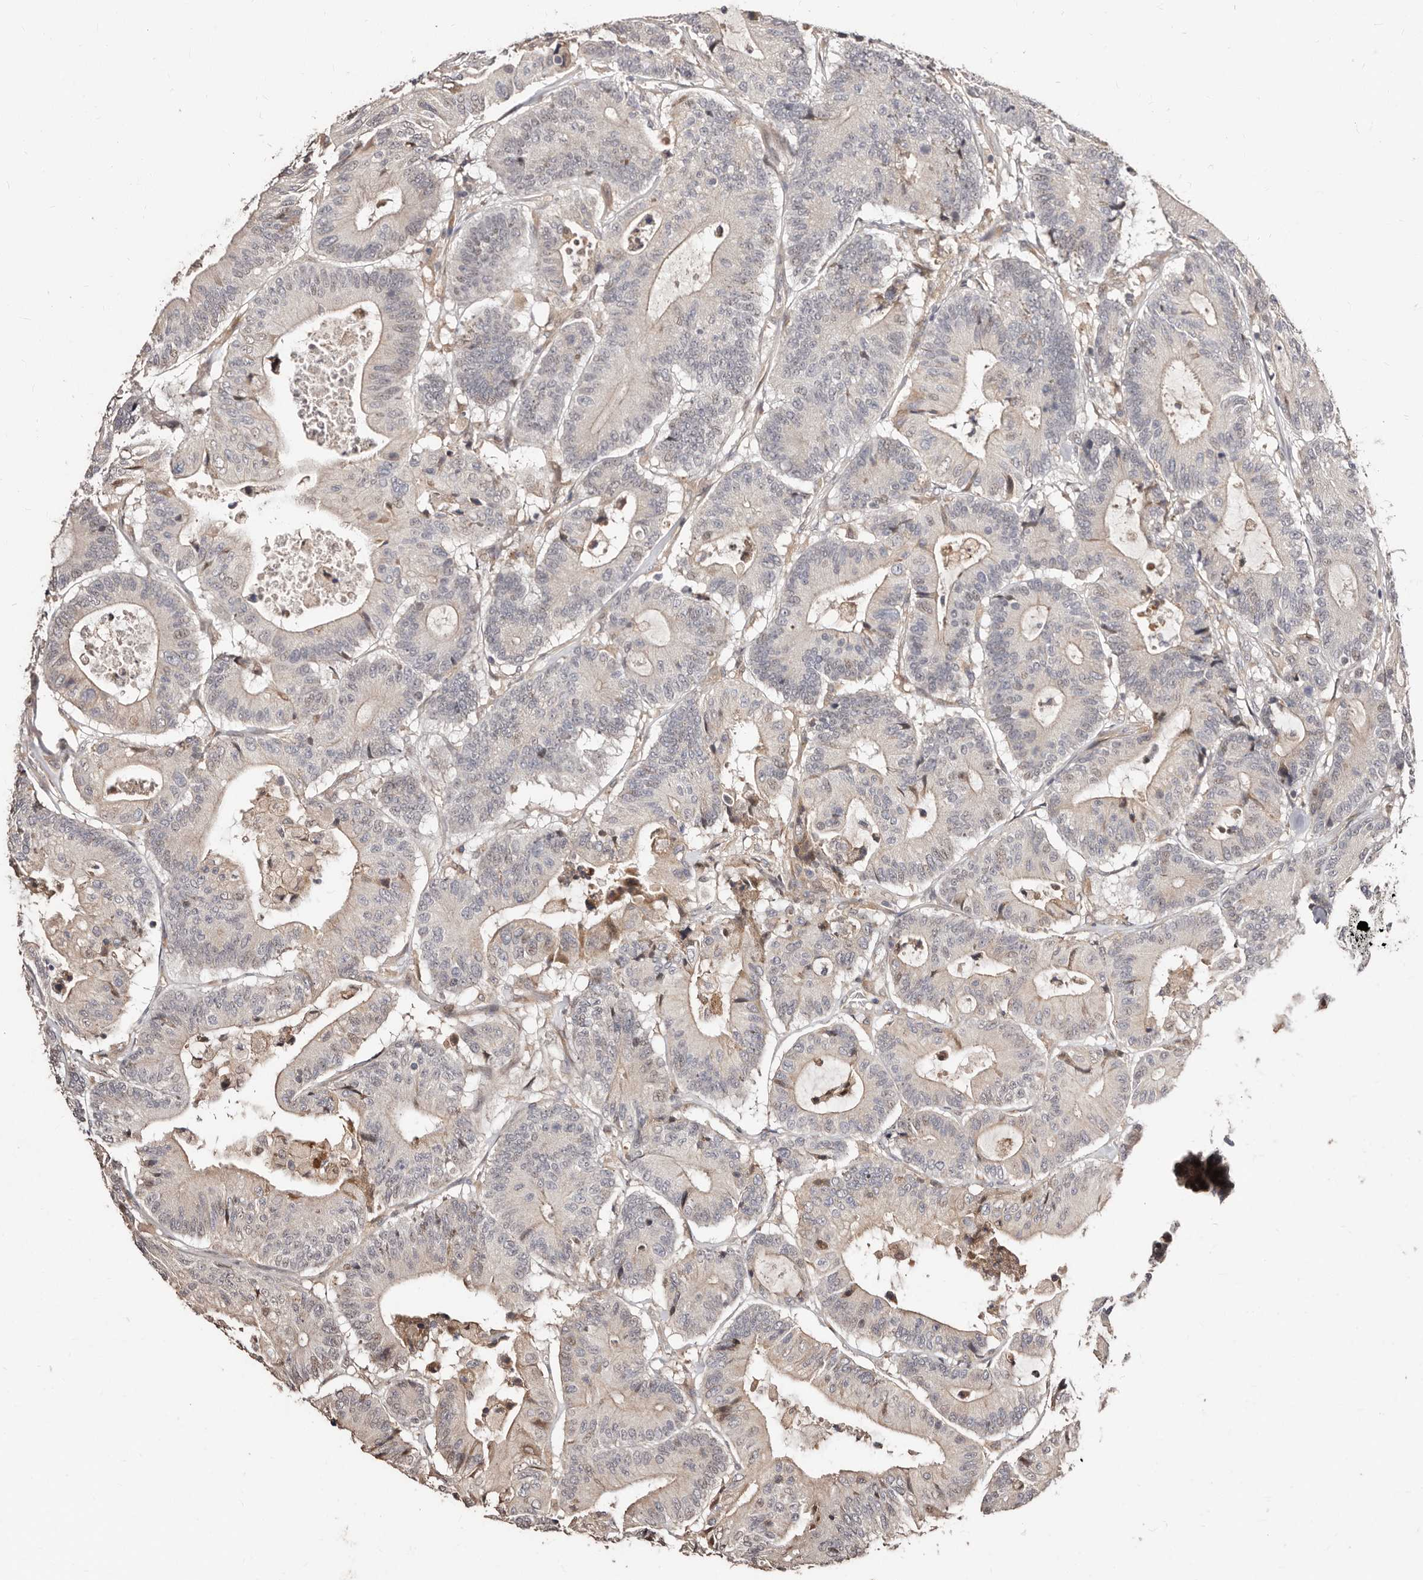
{"staining": {"intensity": "negative", "quantity": "none", "location": "none"}, "tissue": "colorectal cancer", "cell_type": "Tumor cells", "image_type": "cancer", "snomed": [{"axis": "morphology", "description": "Adenocarcinoma, NOS"}, {"axis": "topography", "description": "Colon"}], "caption": "Immunohistochemistry of colorectal adenocarcinoma shows no positivity in tumor cells.", "gene": "APOL6", "patient": {"sex": "female", "age": 84}}